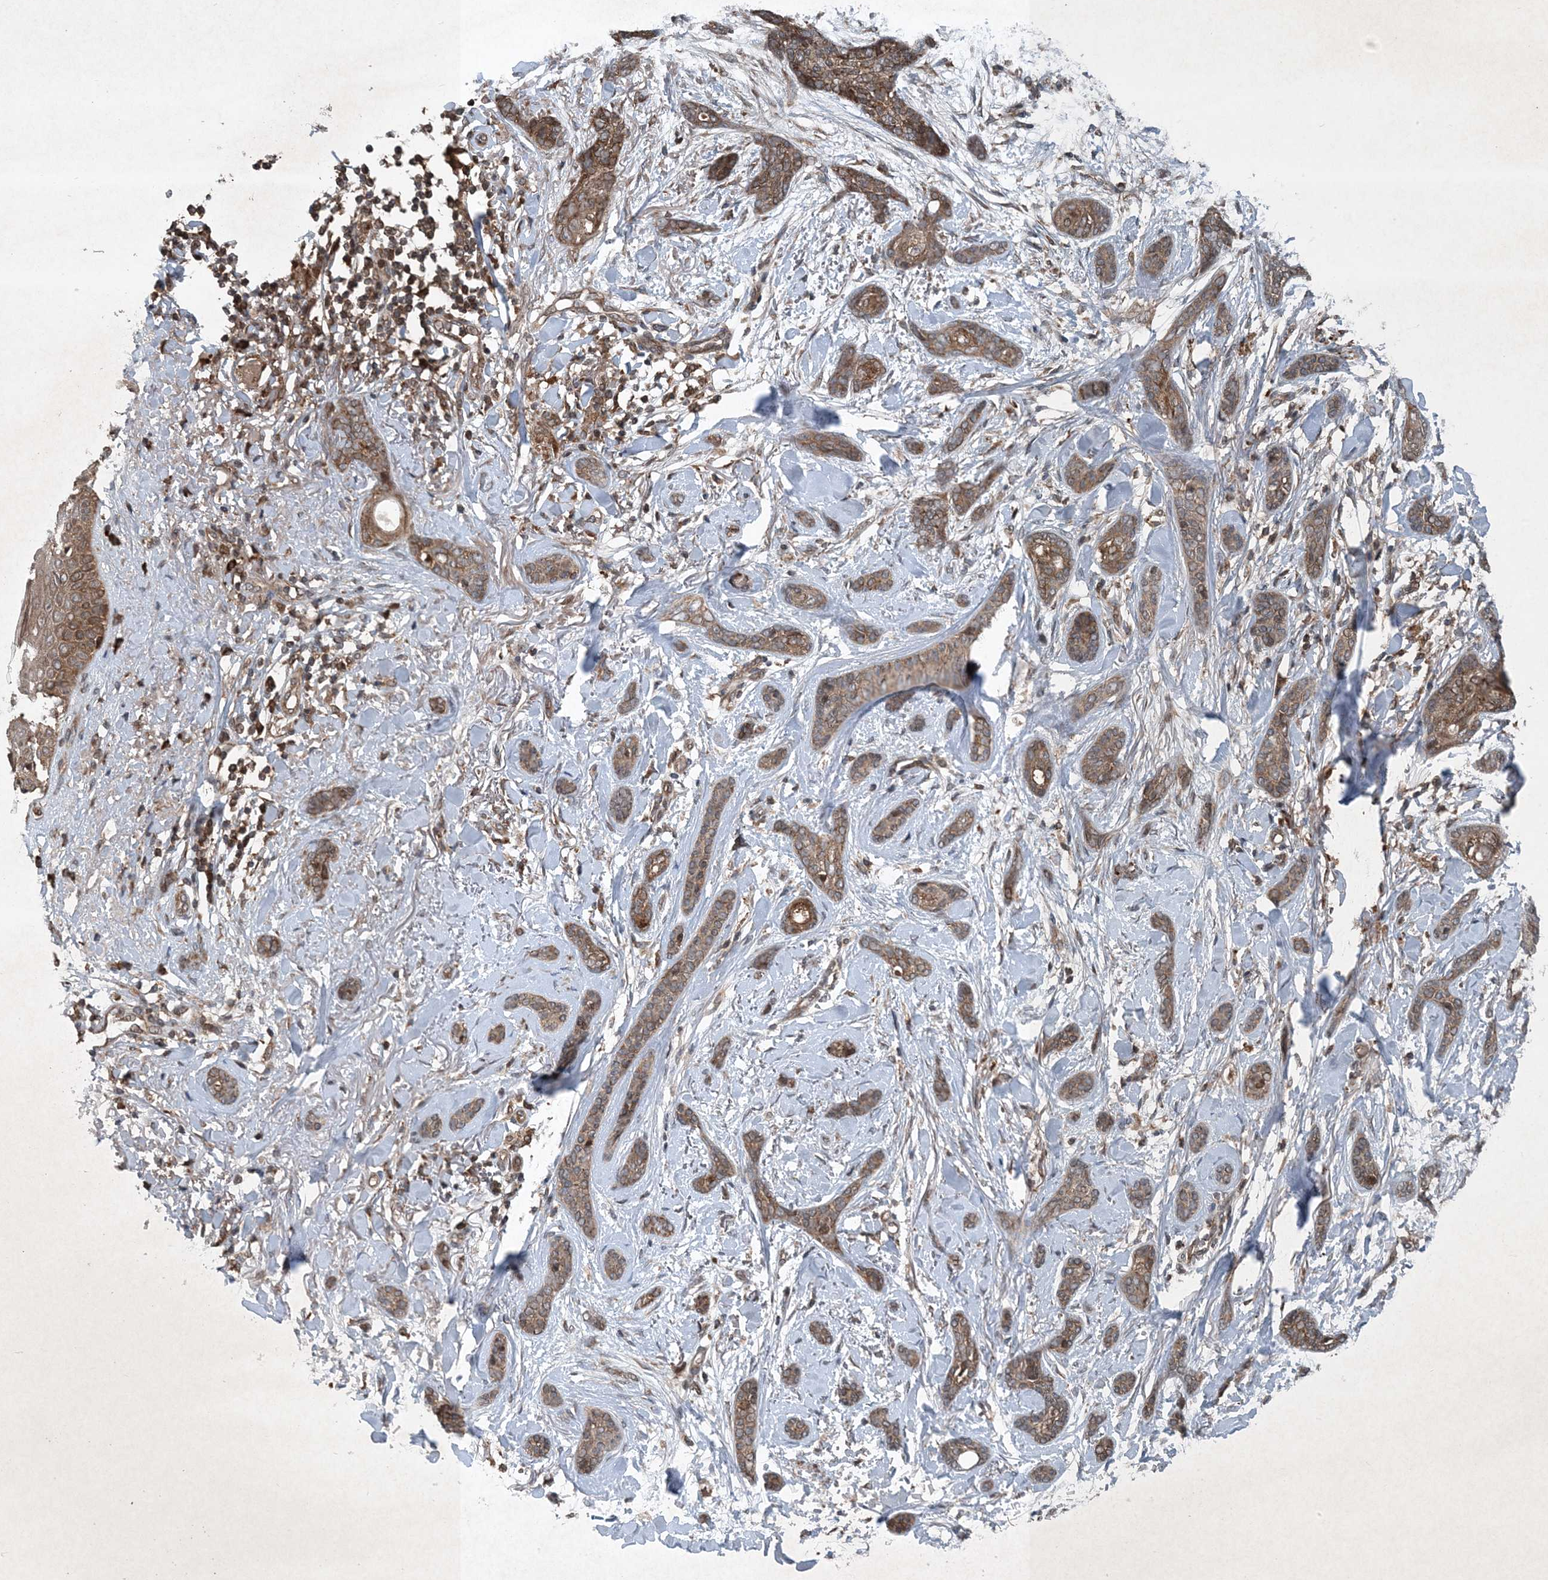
{"staining": {"intensity": "moderate", "quantity": ">75%", "location": "cytoplasmic/membranous"}, "tissue": "skin cancer", "cell_type": "Tumor cells", "image_type": "cancer", "snomed": [{"axis": "morphology", "description": "Basal cell carcinoma"}, {"axis": "morphology", "description": "Adnexal tumor, benign"}, {"axis": "topography", "description": "Skin"}], "caption": "Immunohistochemical staining of human benign adnexal tumor (skin) shows moderate cytoplasmic/membranous protein staining in approximately >75% of tumor cells. Using DAB (3,3'-diaminobenzidine) (brown) and hematoxylin (blue) stains, captured at high magnification using brightfield microscopy.", "gene": "GNG5", "patient": {"sex": "female", "age": 42}}